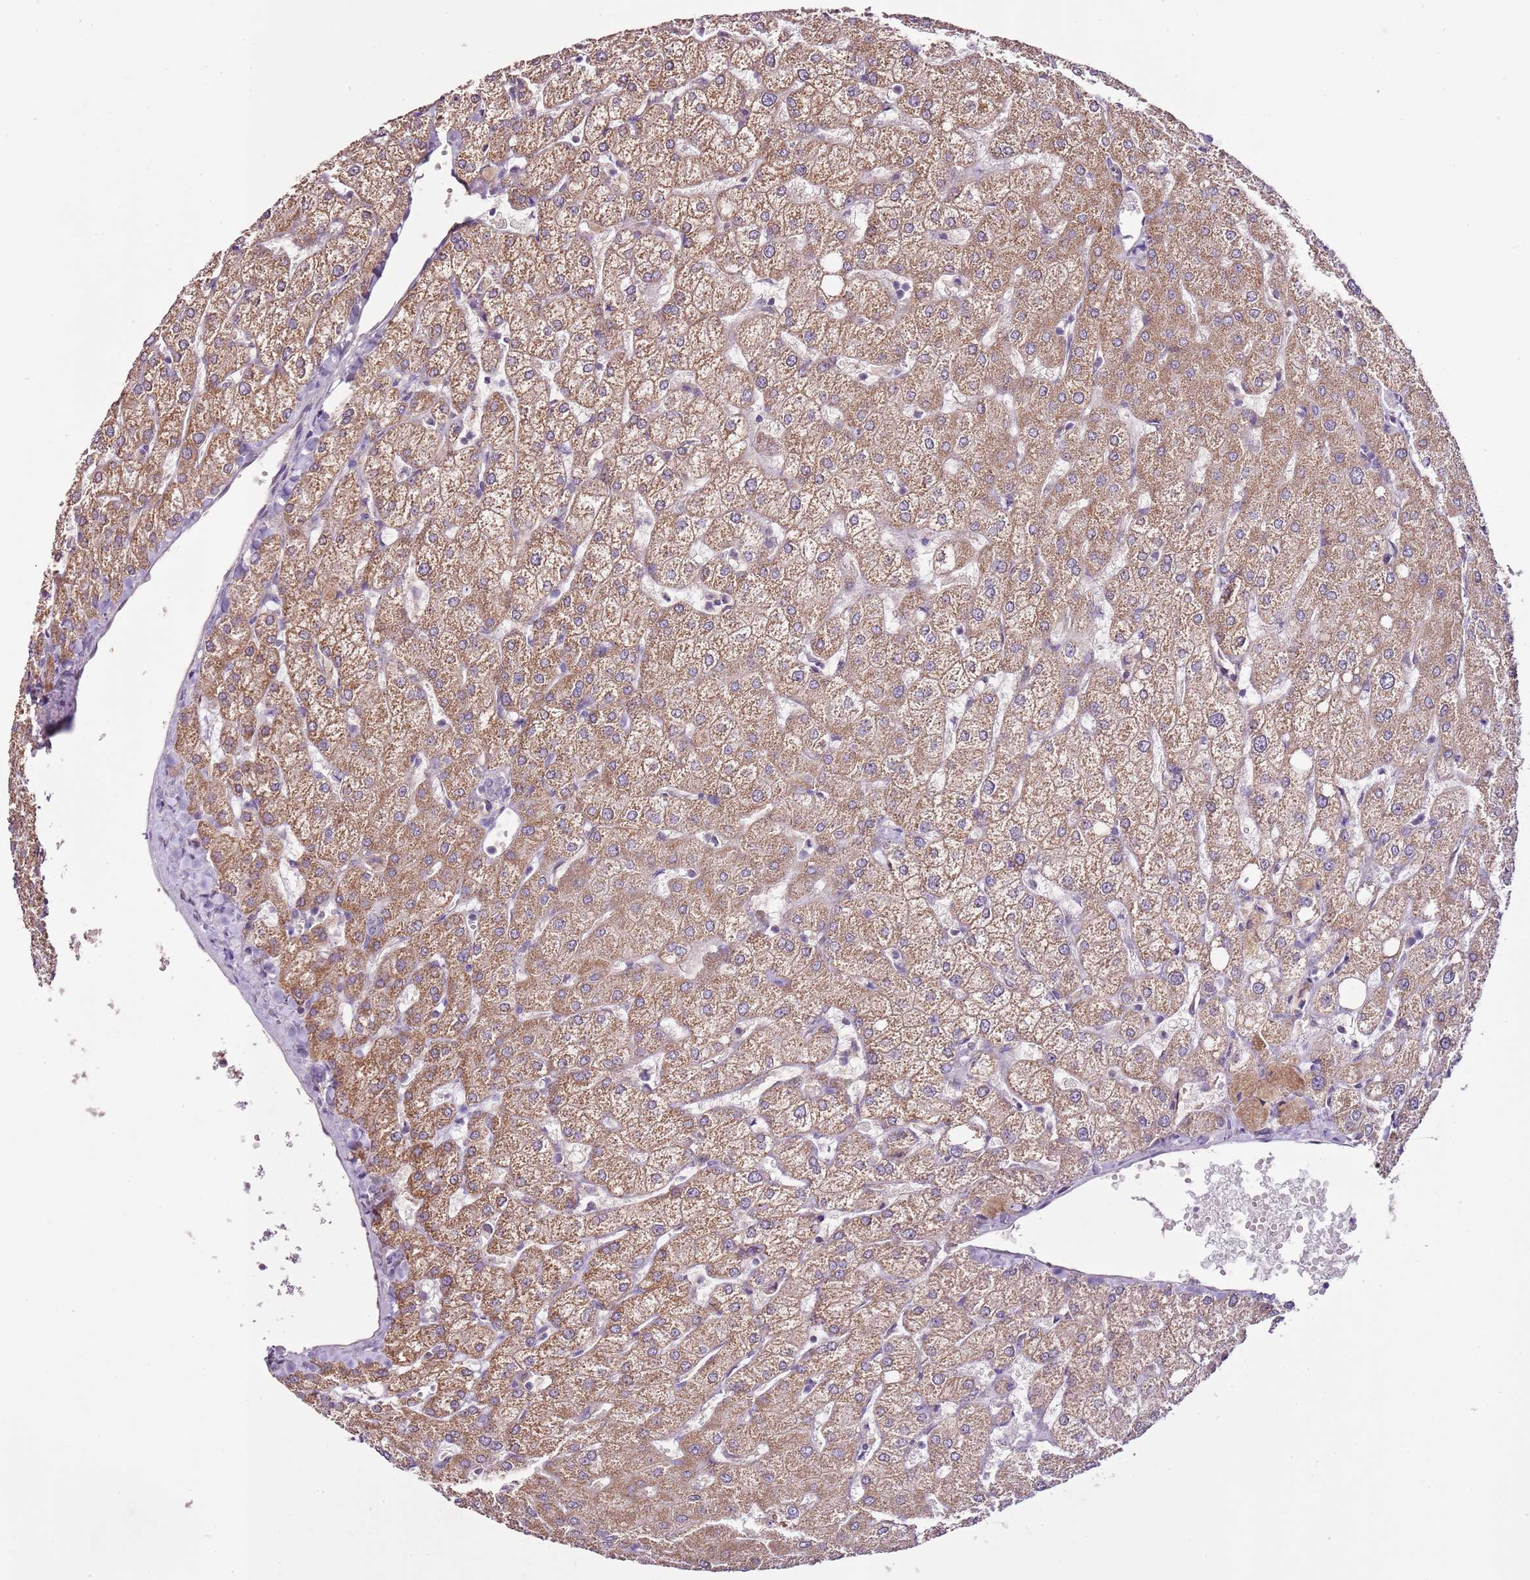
{"staining": {"intensity": "negative", "quantity": "none", "location": "none"}, "tissue": "liver", "cell_type": "Cholangiocytes", "image_type": "normal", "snomed": [{"axis": "morphology", "description": "Normal tissue, NOS"}, {"axis": "topography", "description": "Liver"}], "caption": "Cholangiocytes are negative for protein expression in benign human liver. (Brightfield microscopy of DAB IHC at high magnification).", "gene": "CMKLR1", "patient": {"sex": "female", "age": 54}}